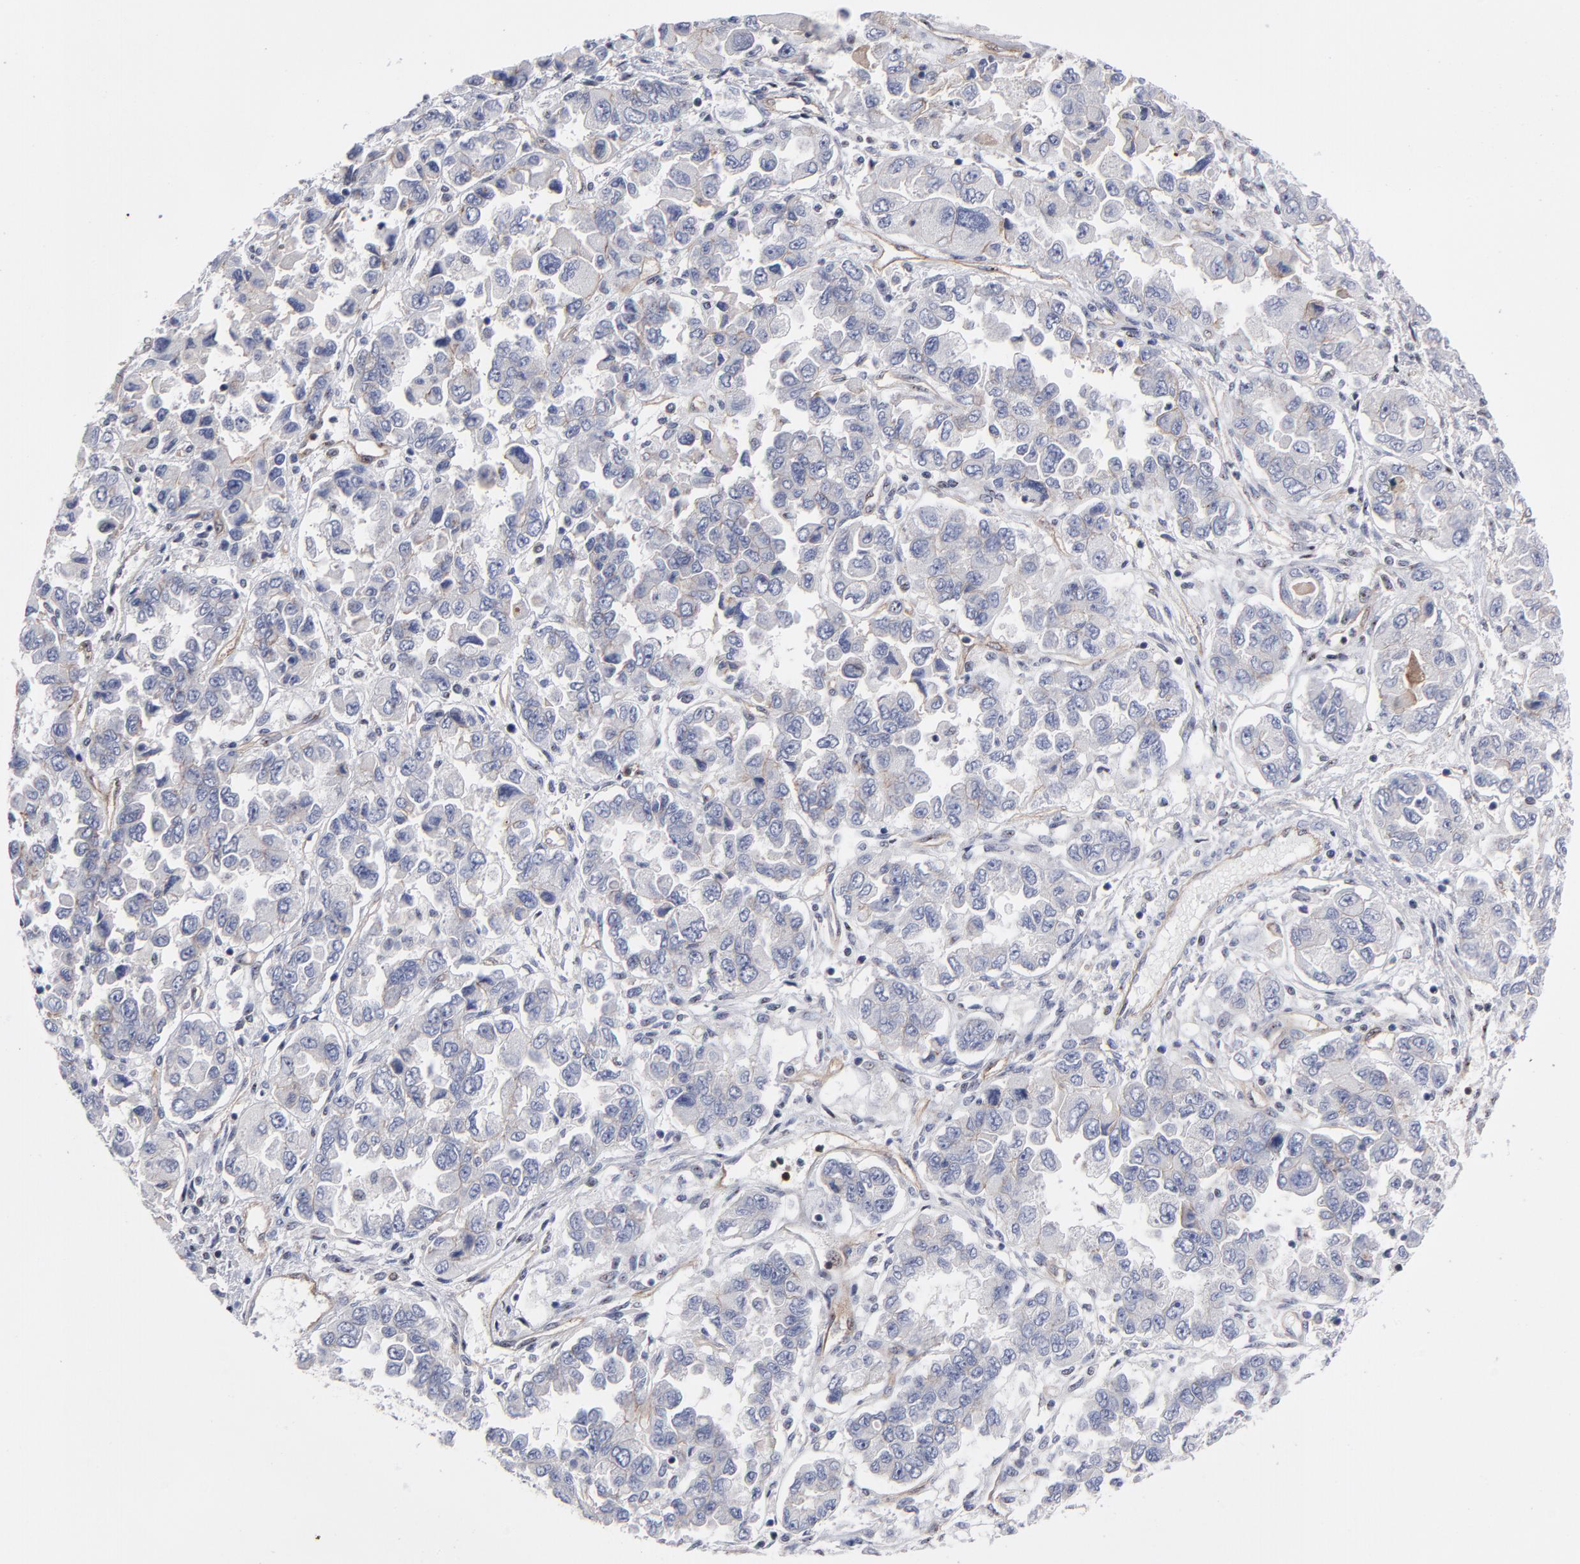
{"staining": {"intensity": "negative", "quantity": "none", "location": "none"}, "tissue": "ovarian cancer", "cell_type": "Tumor cells", "image_type": "cancer", "snomed": [{"axis": "morphology", "description": "Cystadenocarcinoma, serous, NOS"}, {"axis": "topography", "description": "Ovary"}], "caption": "Ovarian cancer (serous cystadenocarcinoma) was stained to show a protein in brown. There is no significant expression in tumor cells.", "gene": "PXN", "patient": {"sex": "female", "age": 84}}